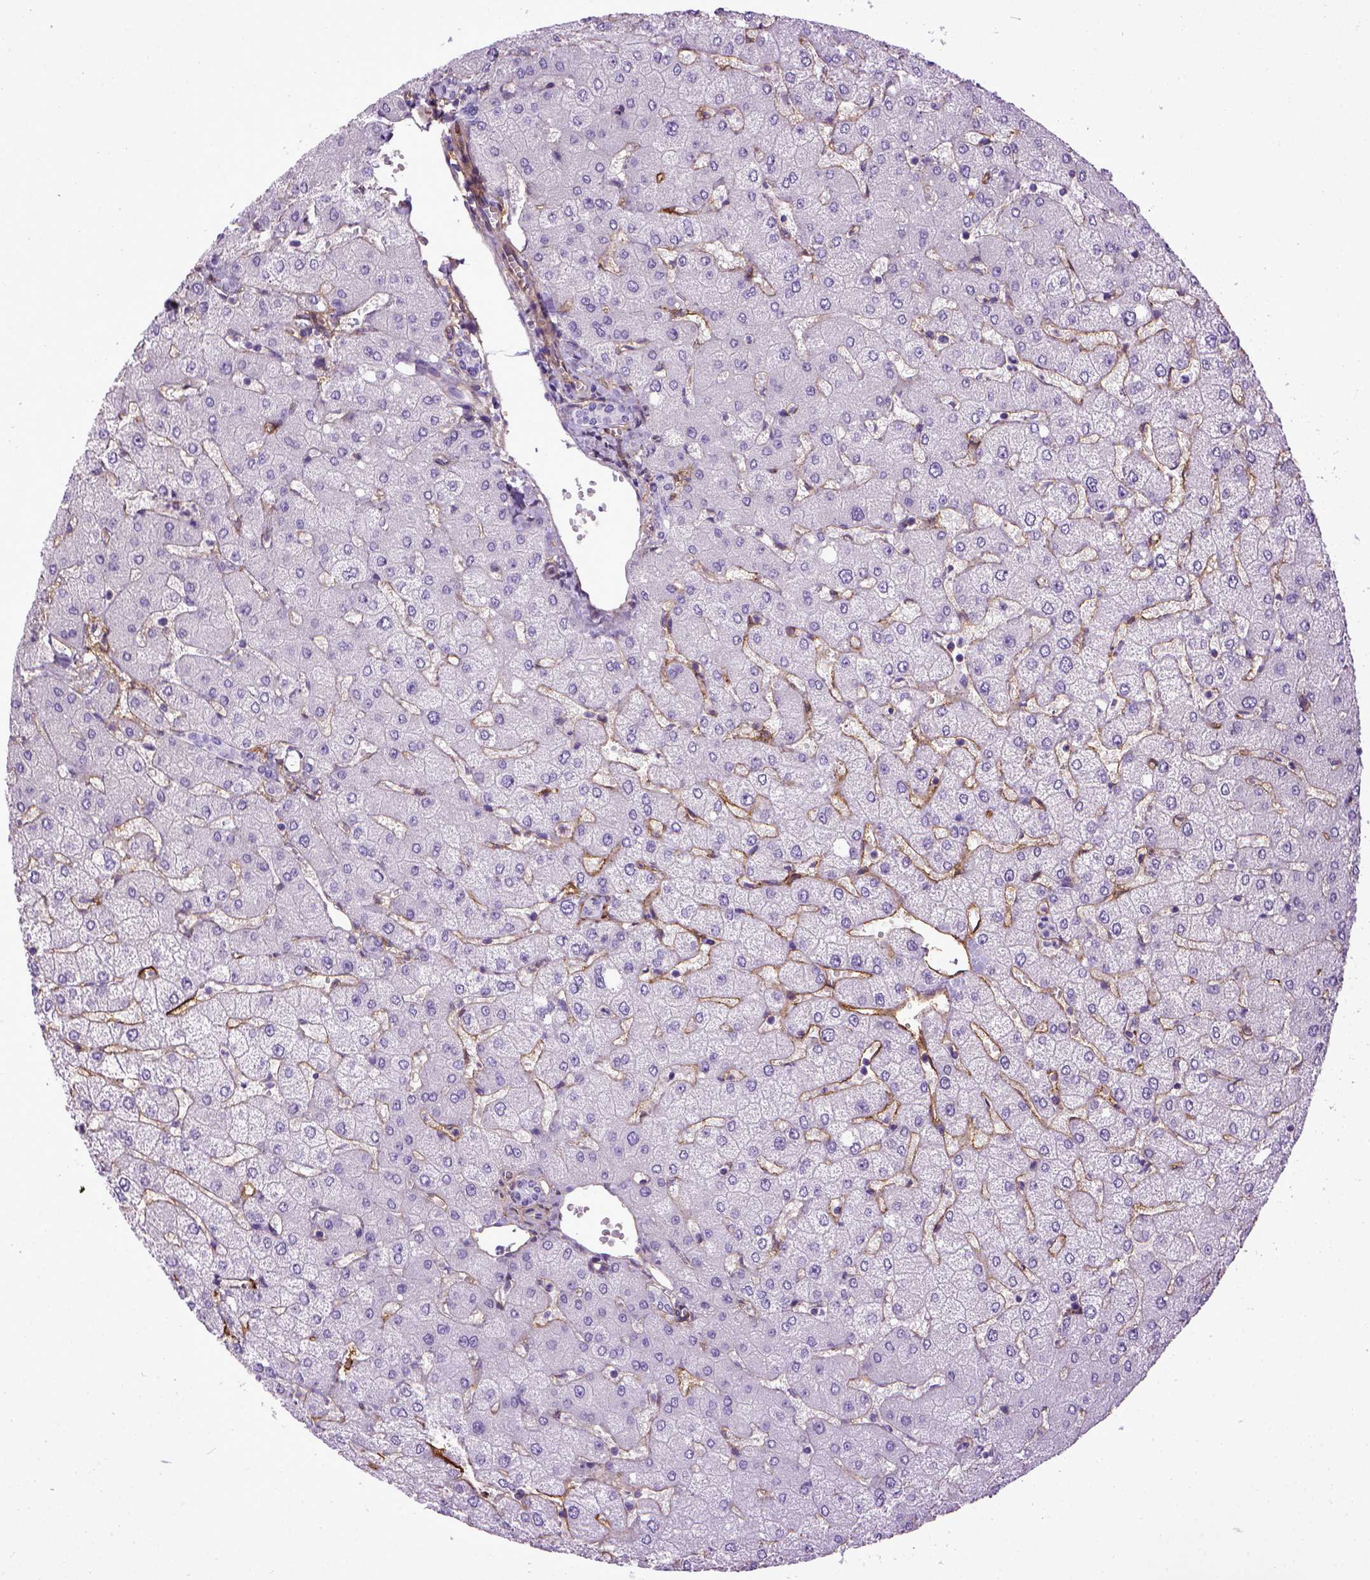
{"staining": {"intensity": "negative", "quantity": "none", "location": "none"}, "tissue": "liver", "cell_type": "Cholangiocytes", "image_type": "normal", "snomed": [{"axis": "morphology", "description": "Normal tissue, NOS"}, {"axis": "topography", "description": "Liver"}], "caption": "This is an immunohistochemistry micrograph of benign liver. There is no staining in cholangiocytes.", "gene": "ENG", "patient": {"sex": "female", "age": 54}}